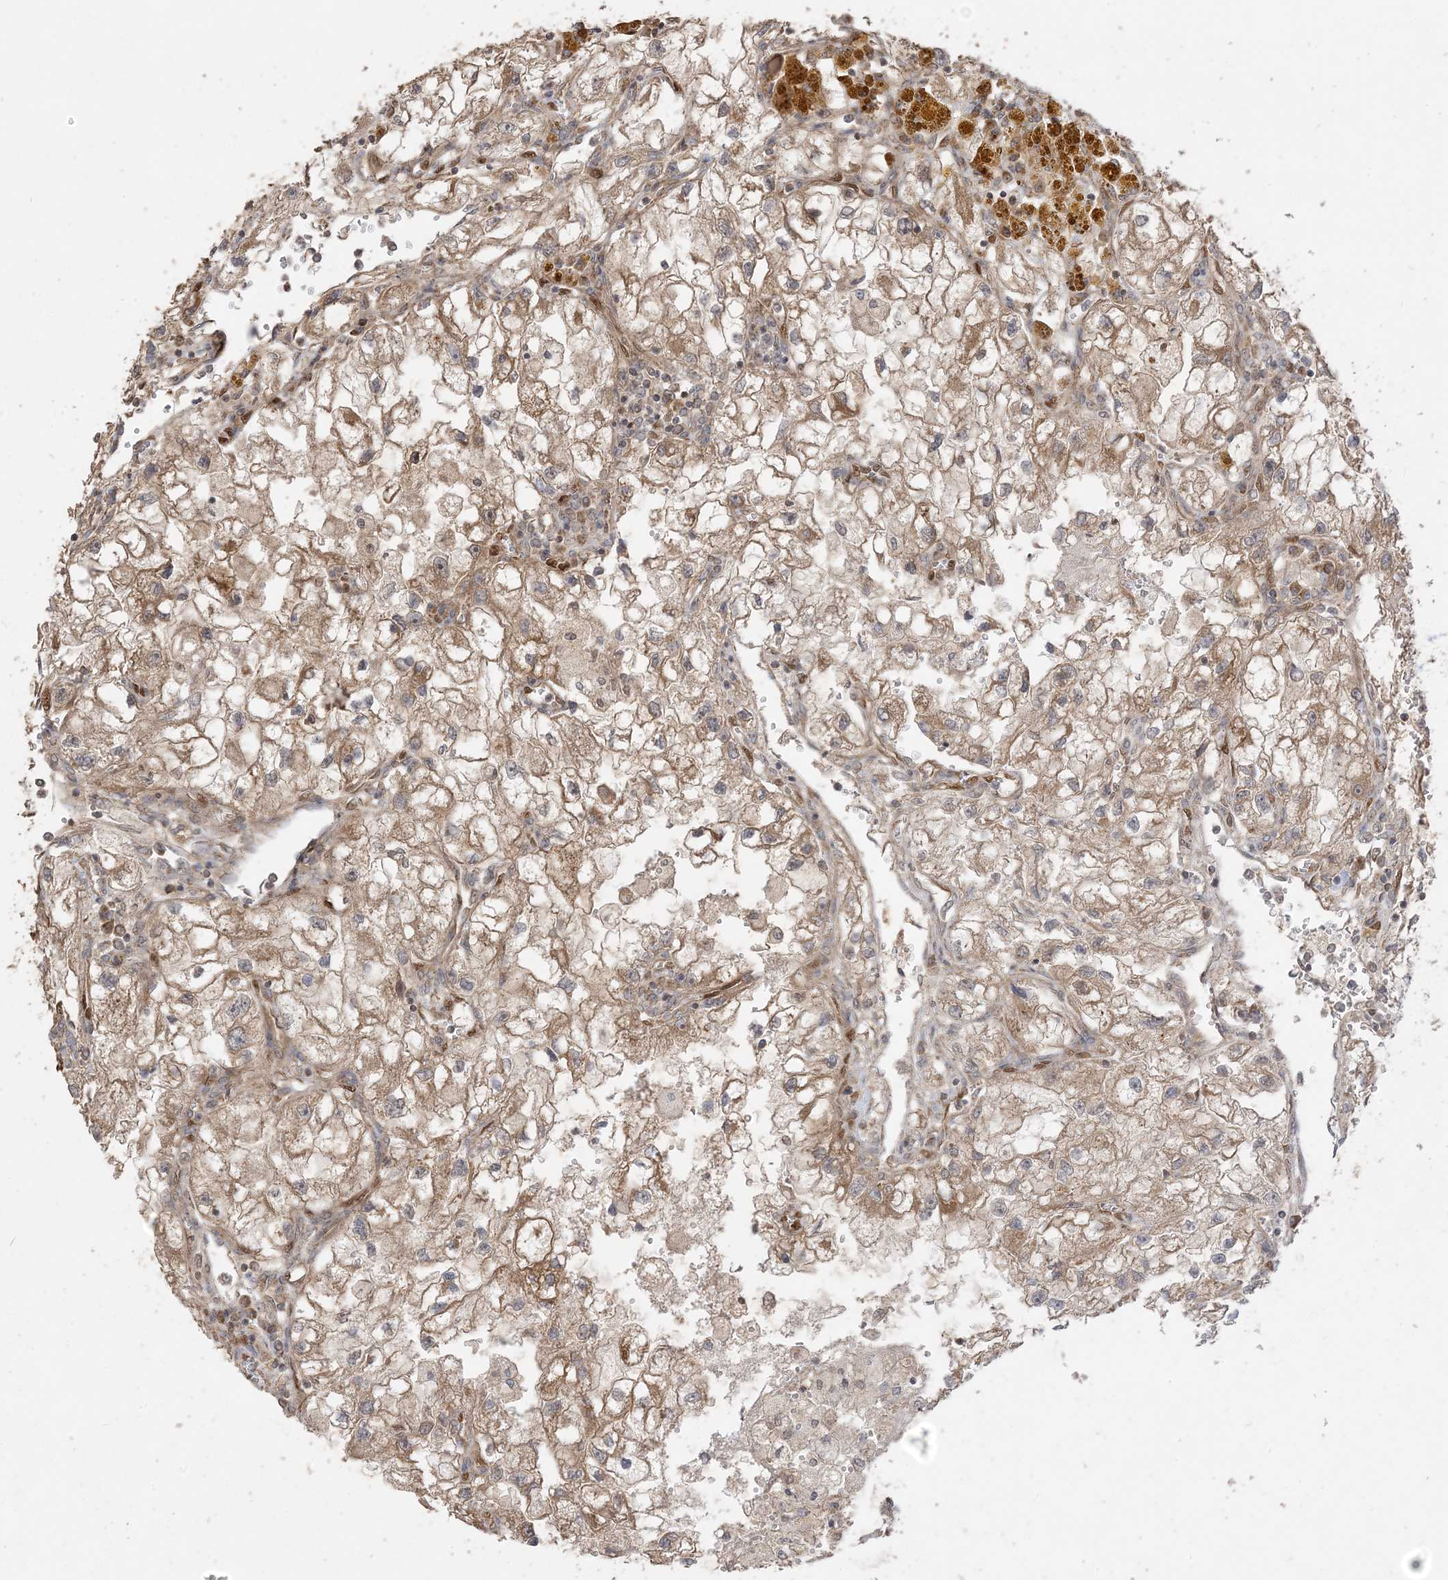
{"staining": {"intensity": "moderate", "quantity": ">75%", "location": "cytoplasmic/membranous"}, "tissue": "renal cancer", "cell_type": "Tumor cells", "image_type": "cancer", "snomed": [{"axis": "morphology", "description": "Adenocarcinoma, NOS"}, {"axis": "topography", "description": "Kidney"}], "caption": "DAB (3,3'-diaminobenzidine) immunohistochemical staining of renal cancer (adenocarcinoma) reveals moderate cytoplasmic/membranous protein expression in approximately >75% of tumor cells.", "gene": "SIRT3", "patient": {"sex": "female", "age": 70}}